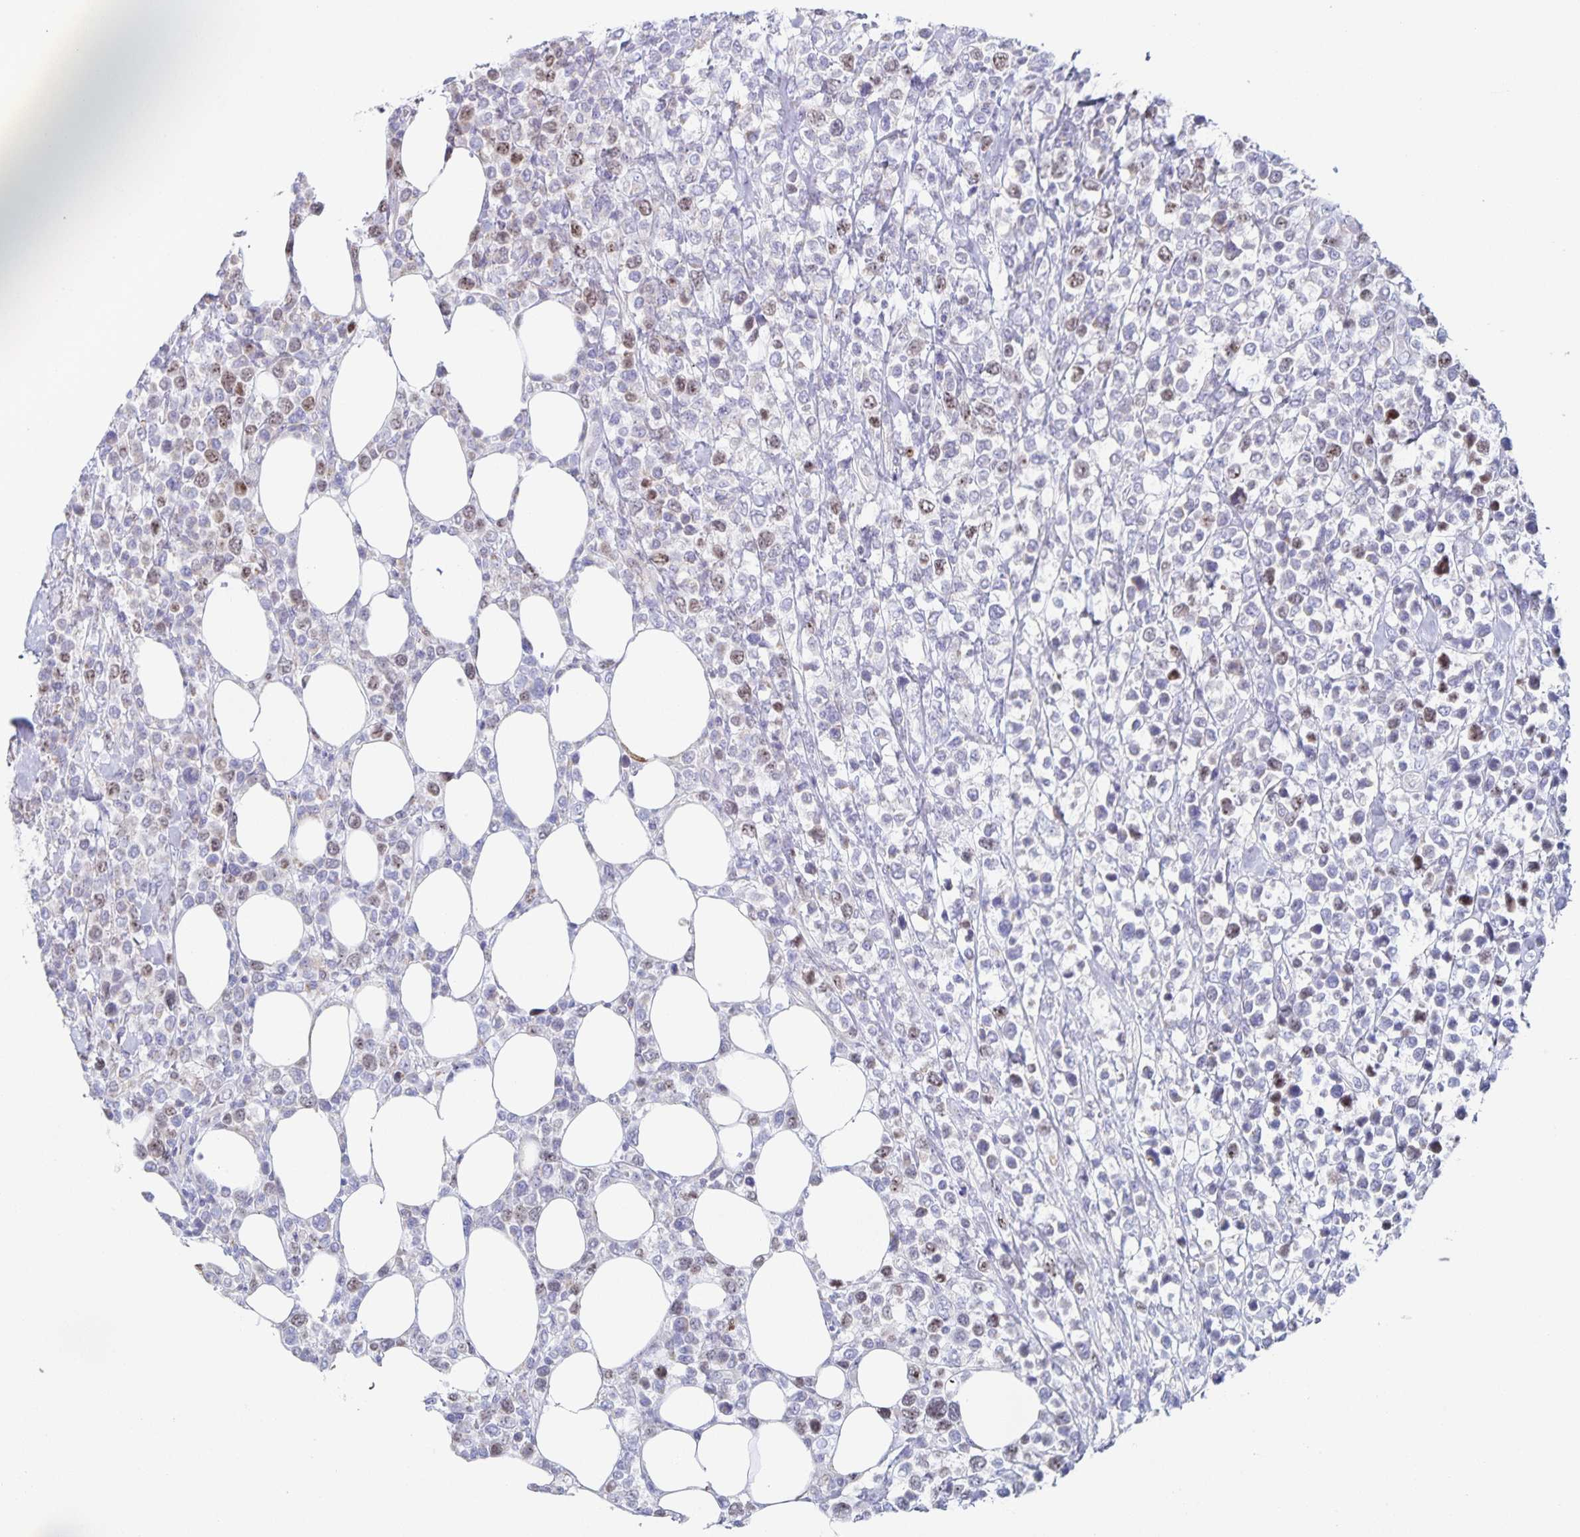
{"staining": {"intensity": "weak", "quantity": "25%-75%", "location": "nuclear"}, "tissue": "lymphoma", "cell_type": "Tumor cells", "image_type": "cancer", "snomed": [{"axis": "morphology", "description": "Malignant lymphoma, non-Hodgkin's type, High grade"}, {"axis": "topography", "description": "Soft tissue"}], "caption": "Immunohistochemical staining of human lymphoma displays low levels of weak nuclear positivity in approximately 25%-75% of tumor cells.", "gene": "CENPH", "patient": {"sex": "female", "age": 56}}